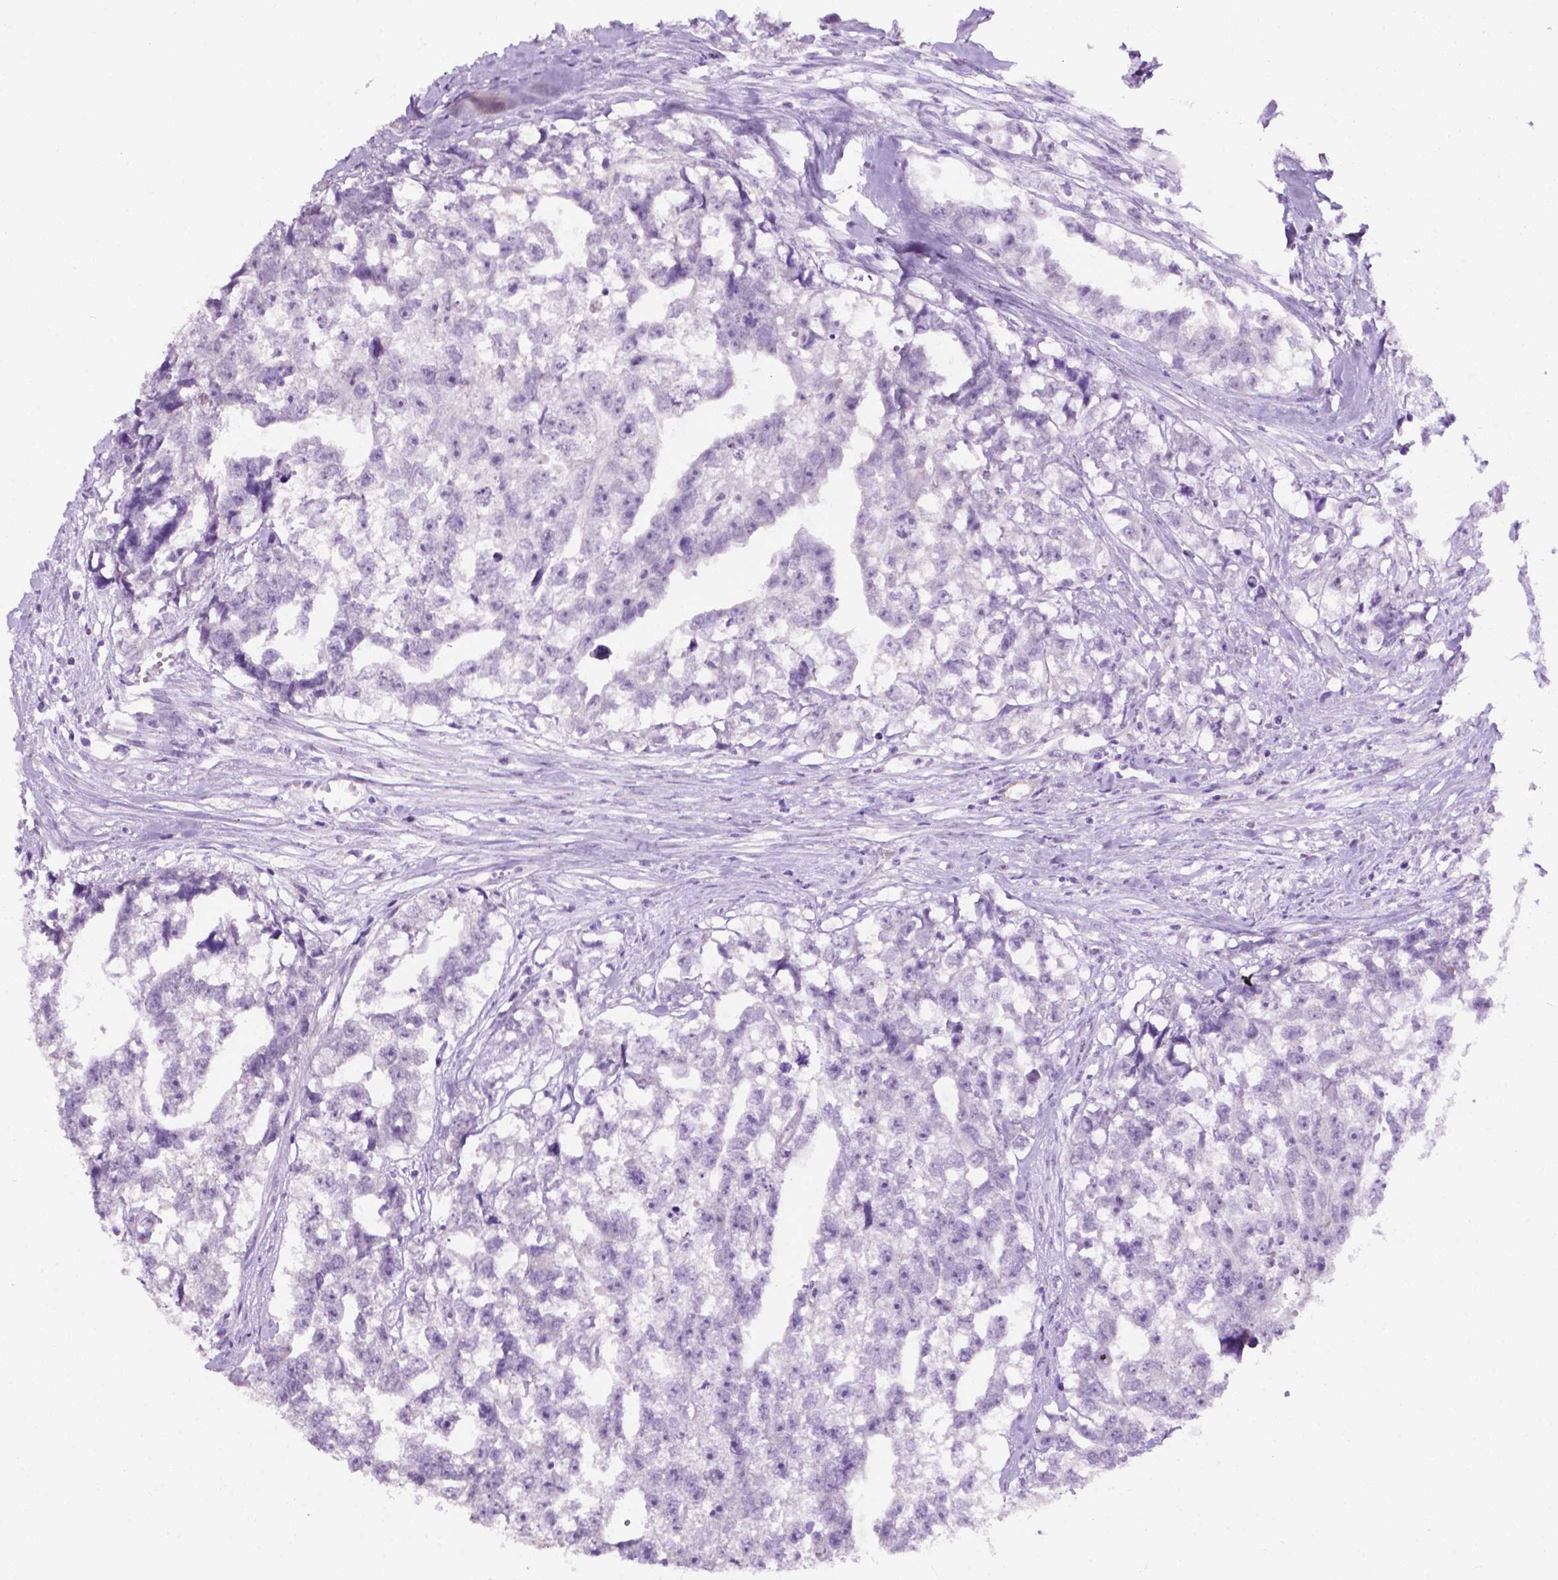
{"staining": {"intensity": "negative", "quantity": "none", "location": "none"}, "tissue": "testis cancer", "cell_type": "Tumor cells", "image_type": "cancer", "snomed": [{"axis": "morphology", "description": "Carcinoma, Embryonal, NOS"}, {"axis": "morphology", "description": "Teratoma, malignant, NOS"}, {"axis": "topography", "description": "Testis"}], "caption": "Embryonal carcinoma (testis) stained for a protein using IHC exhibits no positivity tumor cells.", "gene": "PHGR1", "patient": {"sex": "male", "age": 44}}